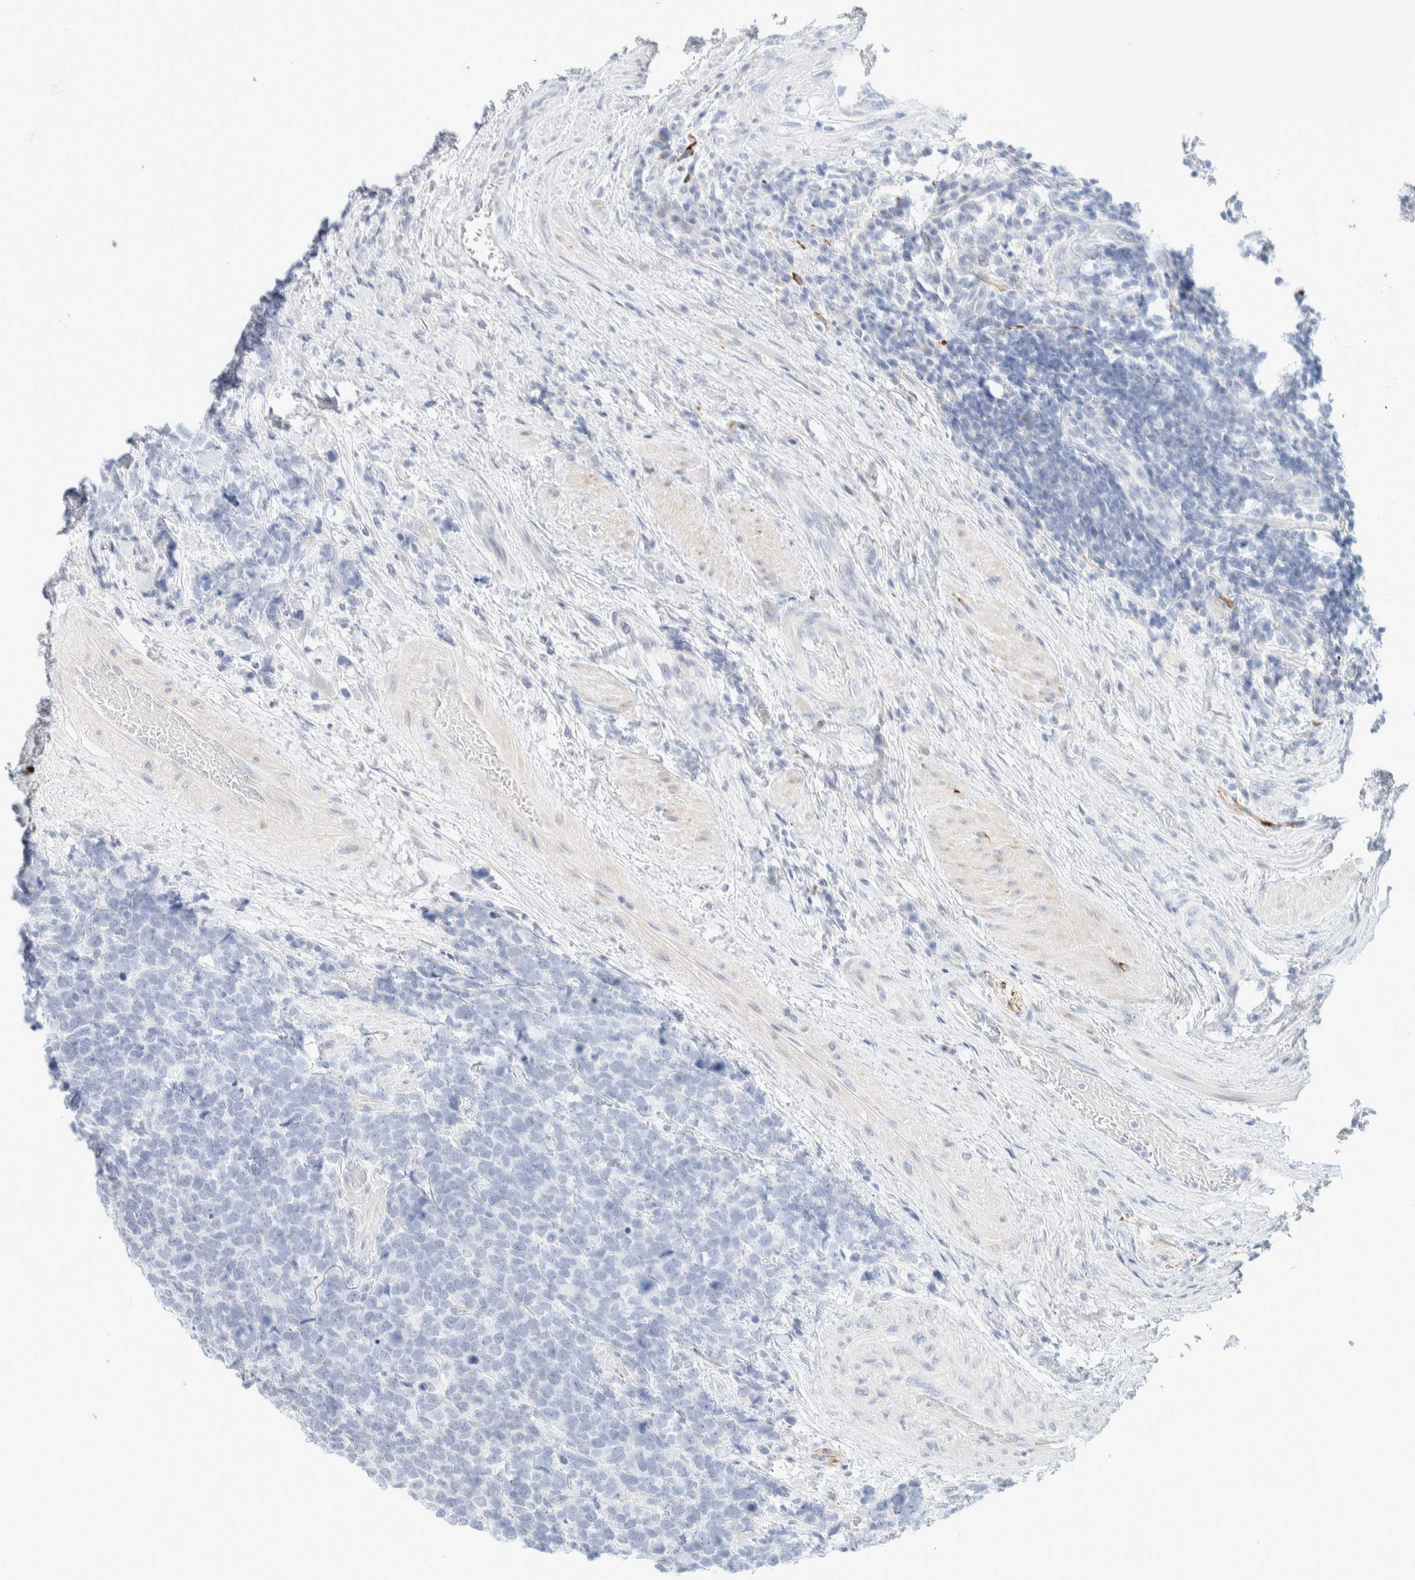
{"staining": {"intensity": "negative", "quantity": "none", "location": "none"}, "tissue": "urothelial cancer", "cell_type": "Tumor cells", "image_type": "cancer", "snomed": [{"axis": "morphology", "description": "Urothelial carcinoma, High grade"}, {"axis": "topography", "description": "Urinary bladder"}], "caption": "A histopathology image of human urothelial cancer is negative for staining in tumor cells.", "gene": "ATCAY", "patient": {"sex": "female", "age": 82}}